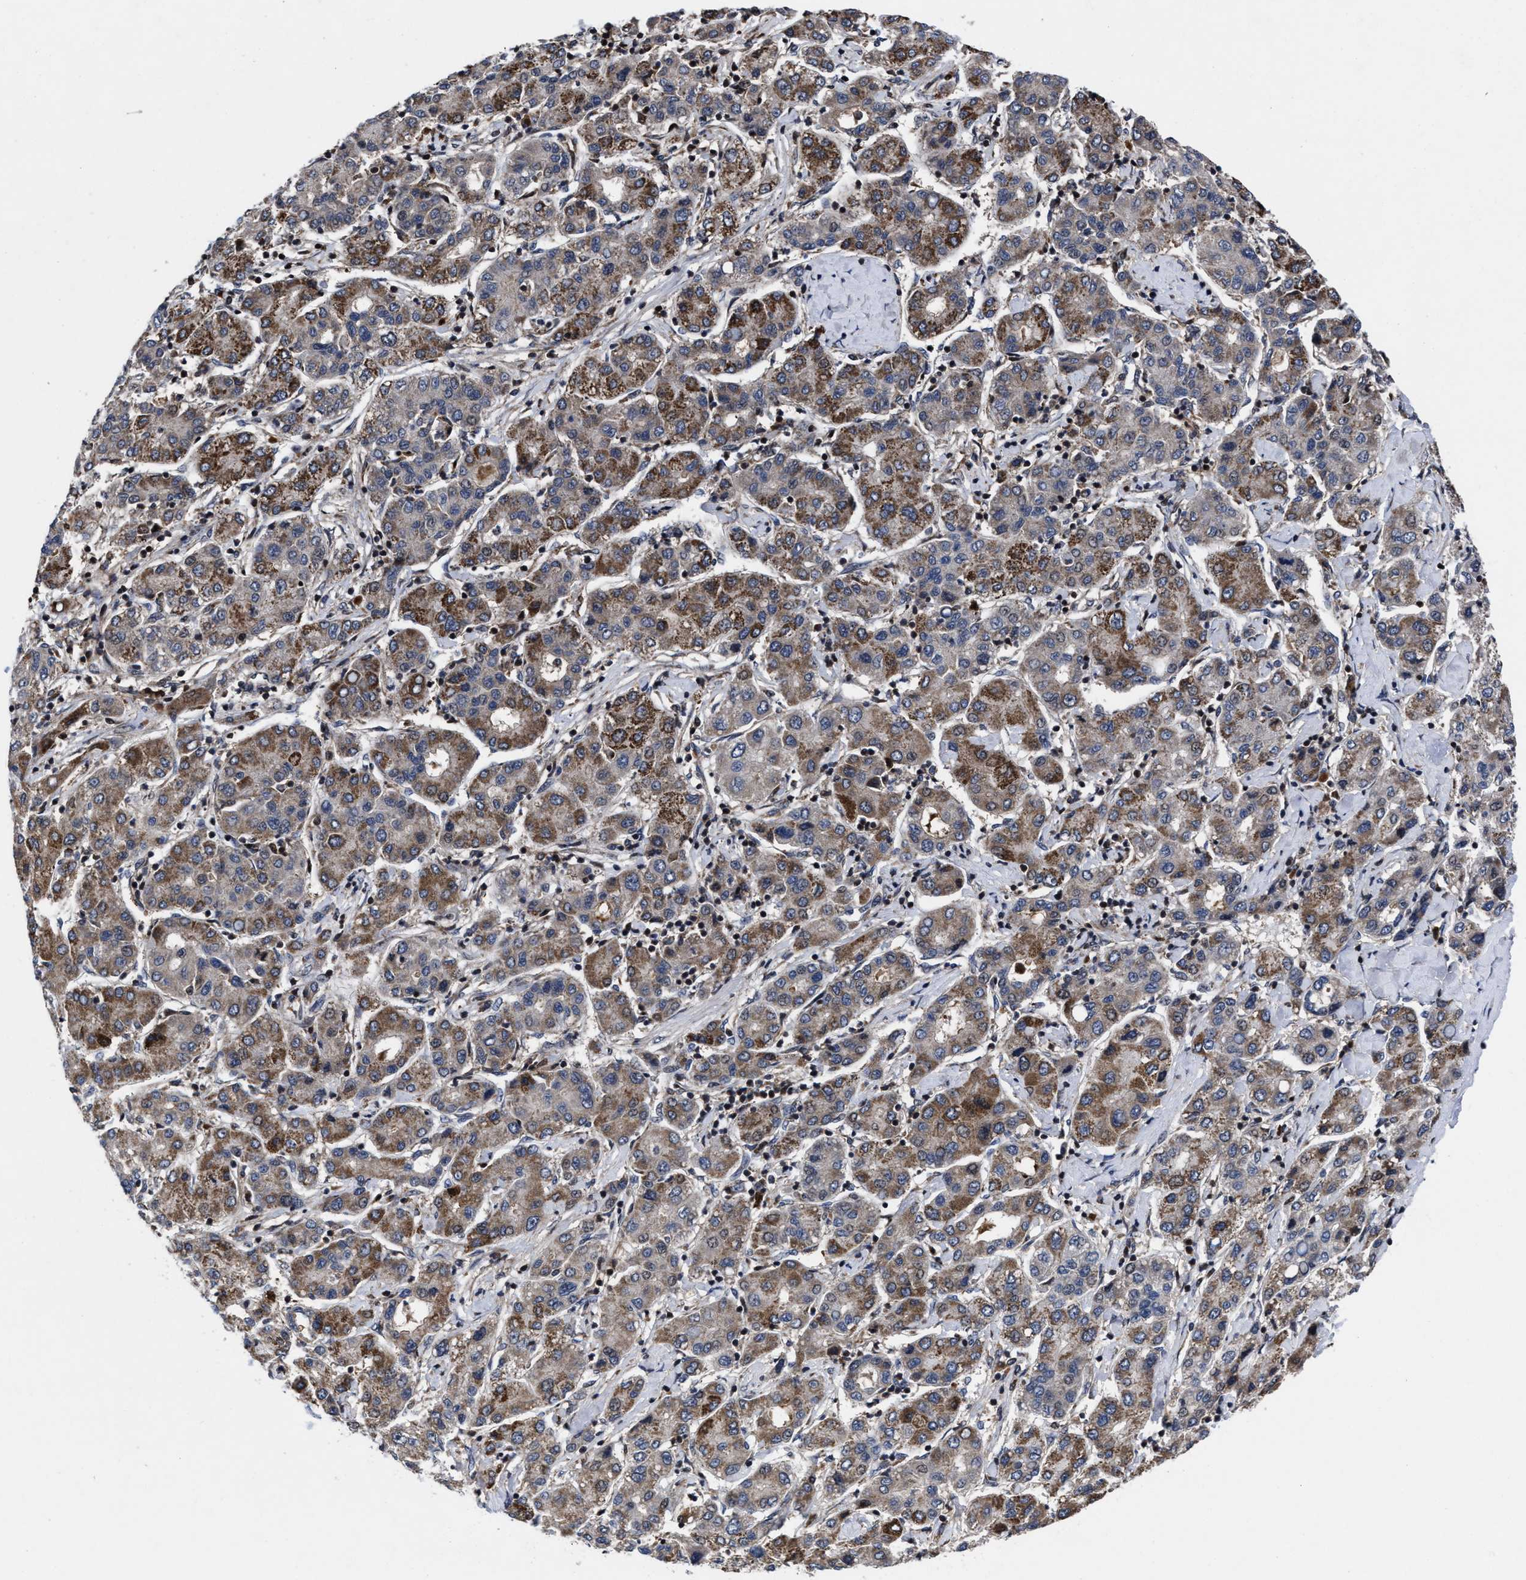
{"staining": {"intensity": "moderate", "quantity": ">75%", "location": "cytoplasmic/membranous"}, "tissue": "liver cancer", "cell_type": "Tumor cells", "image_type": "cancer", "snomed": [{"axis": "morphology", "description": "Carcinoma, Hepatocellular, NOS"}, {"axis": "topography", "description": "Liver"}], "caption": "High-magnification brightfield microscopy of liver hepatocellular carcinoma stained with DAB (3,3'-diaminobenzidine) (brown) and counterstained with hematoxylin (blue). tumor cells exhibit moderate cytoplasmic/membranous positivity is appreciated in about>75% of cells.", "gene": "MRPL50", "patient": {"sex": "male", "age": 65}}